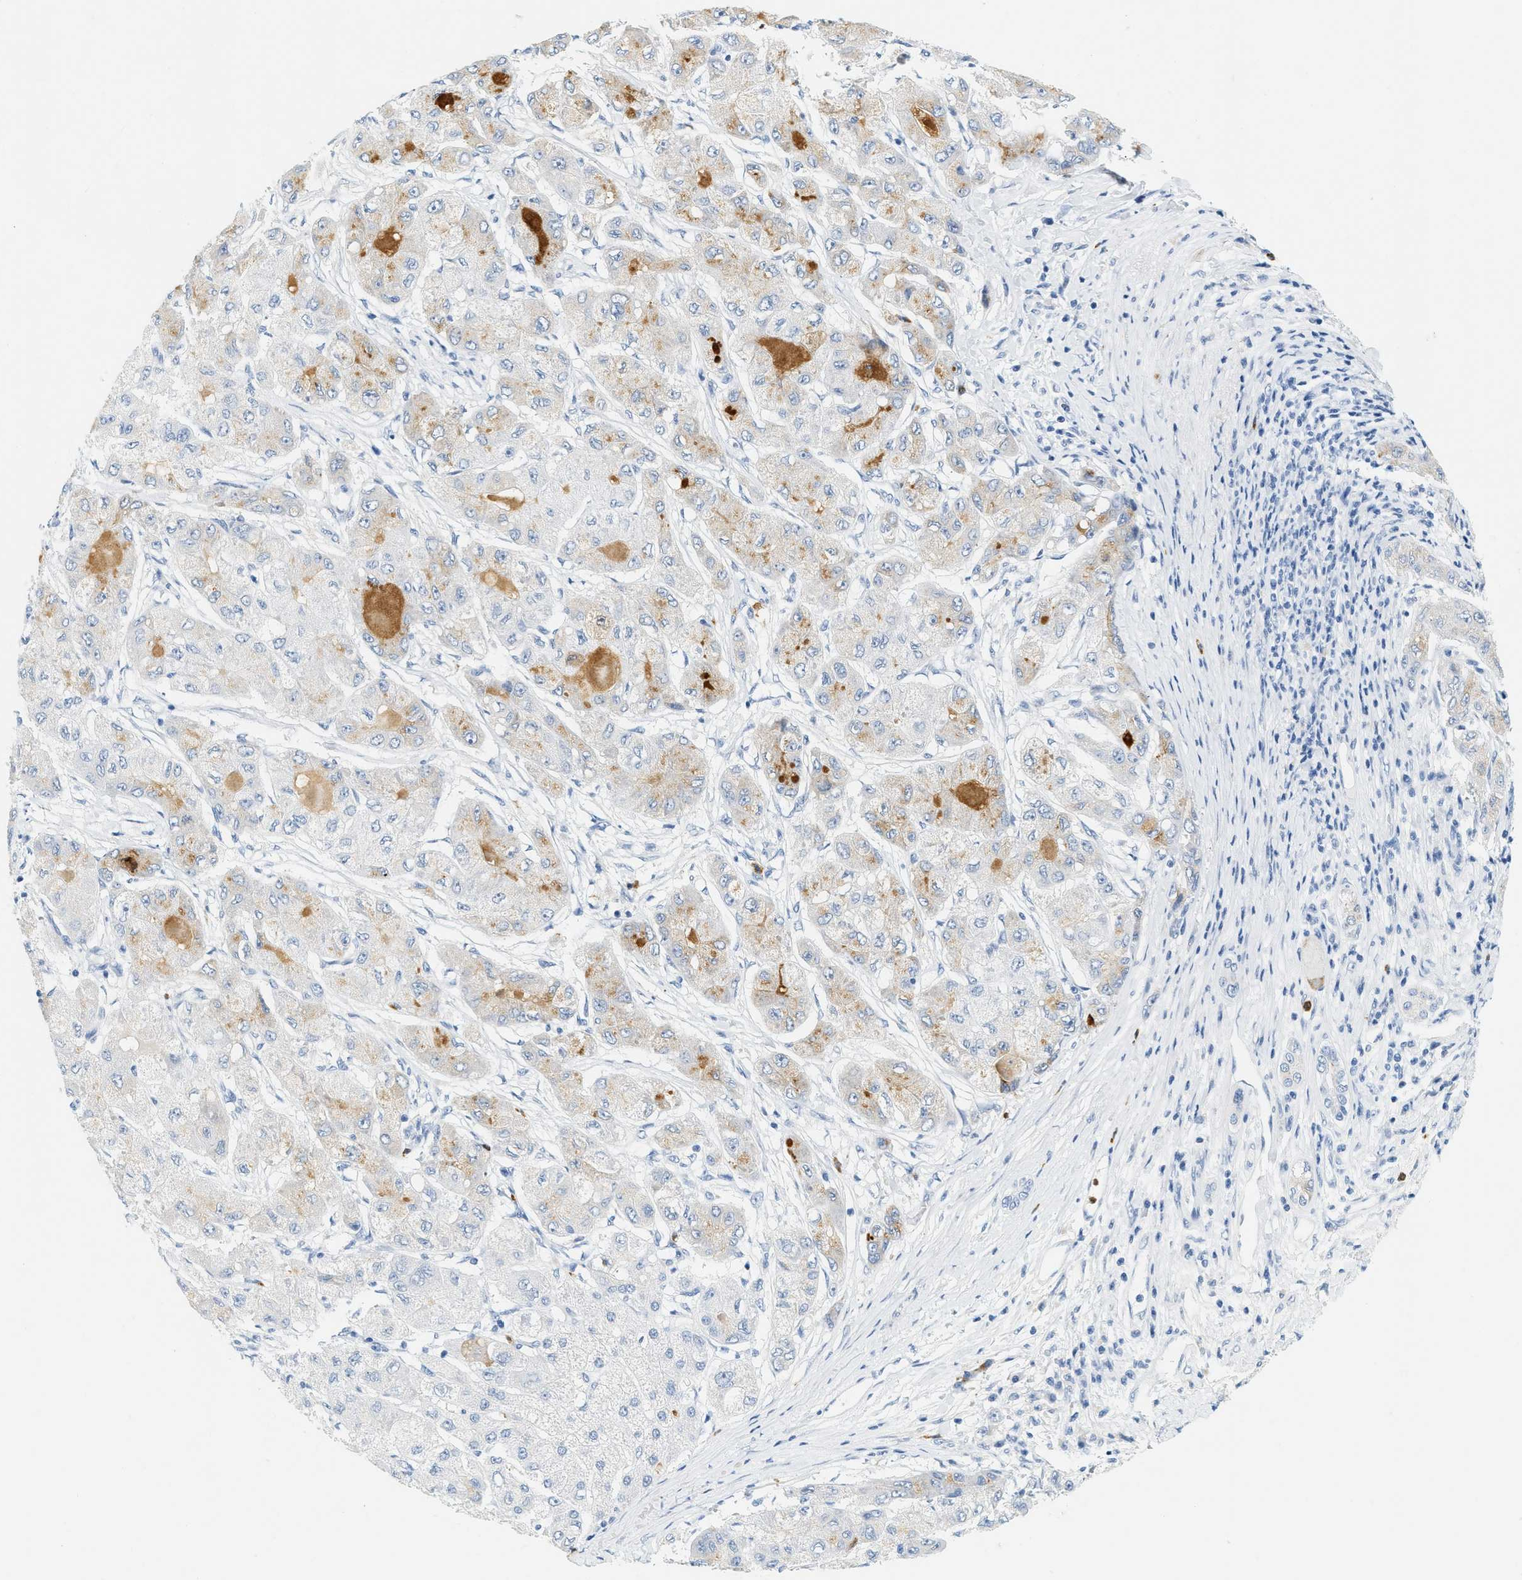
{"staining": {"intensity": "weak", "quantity": "<25%", "location": "cytoplasmic/membranous"}, "tissue": "liver cancer", "cell_type": "Tumor cells", "image_type": "cancer", "snomed": [{"axis": "morphology", "description": "Carcinoma, Hepatocellular, NOS"}, {"axis": "topography", "description": "Liver"}], "caption": "Micrograph shows no protein positivity in tumor cells of liver hepatocellular carcinoma tissue.", "gene": "LCN2", "patient": {"sex": "male", "age": 80}}